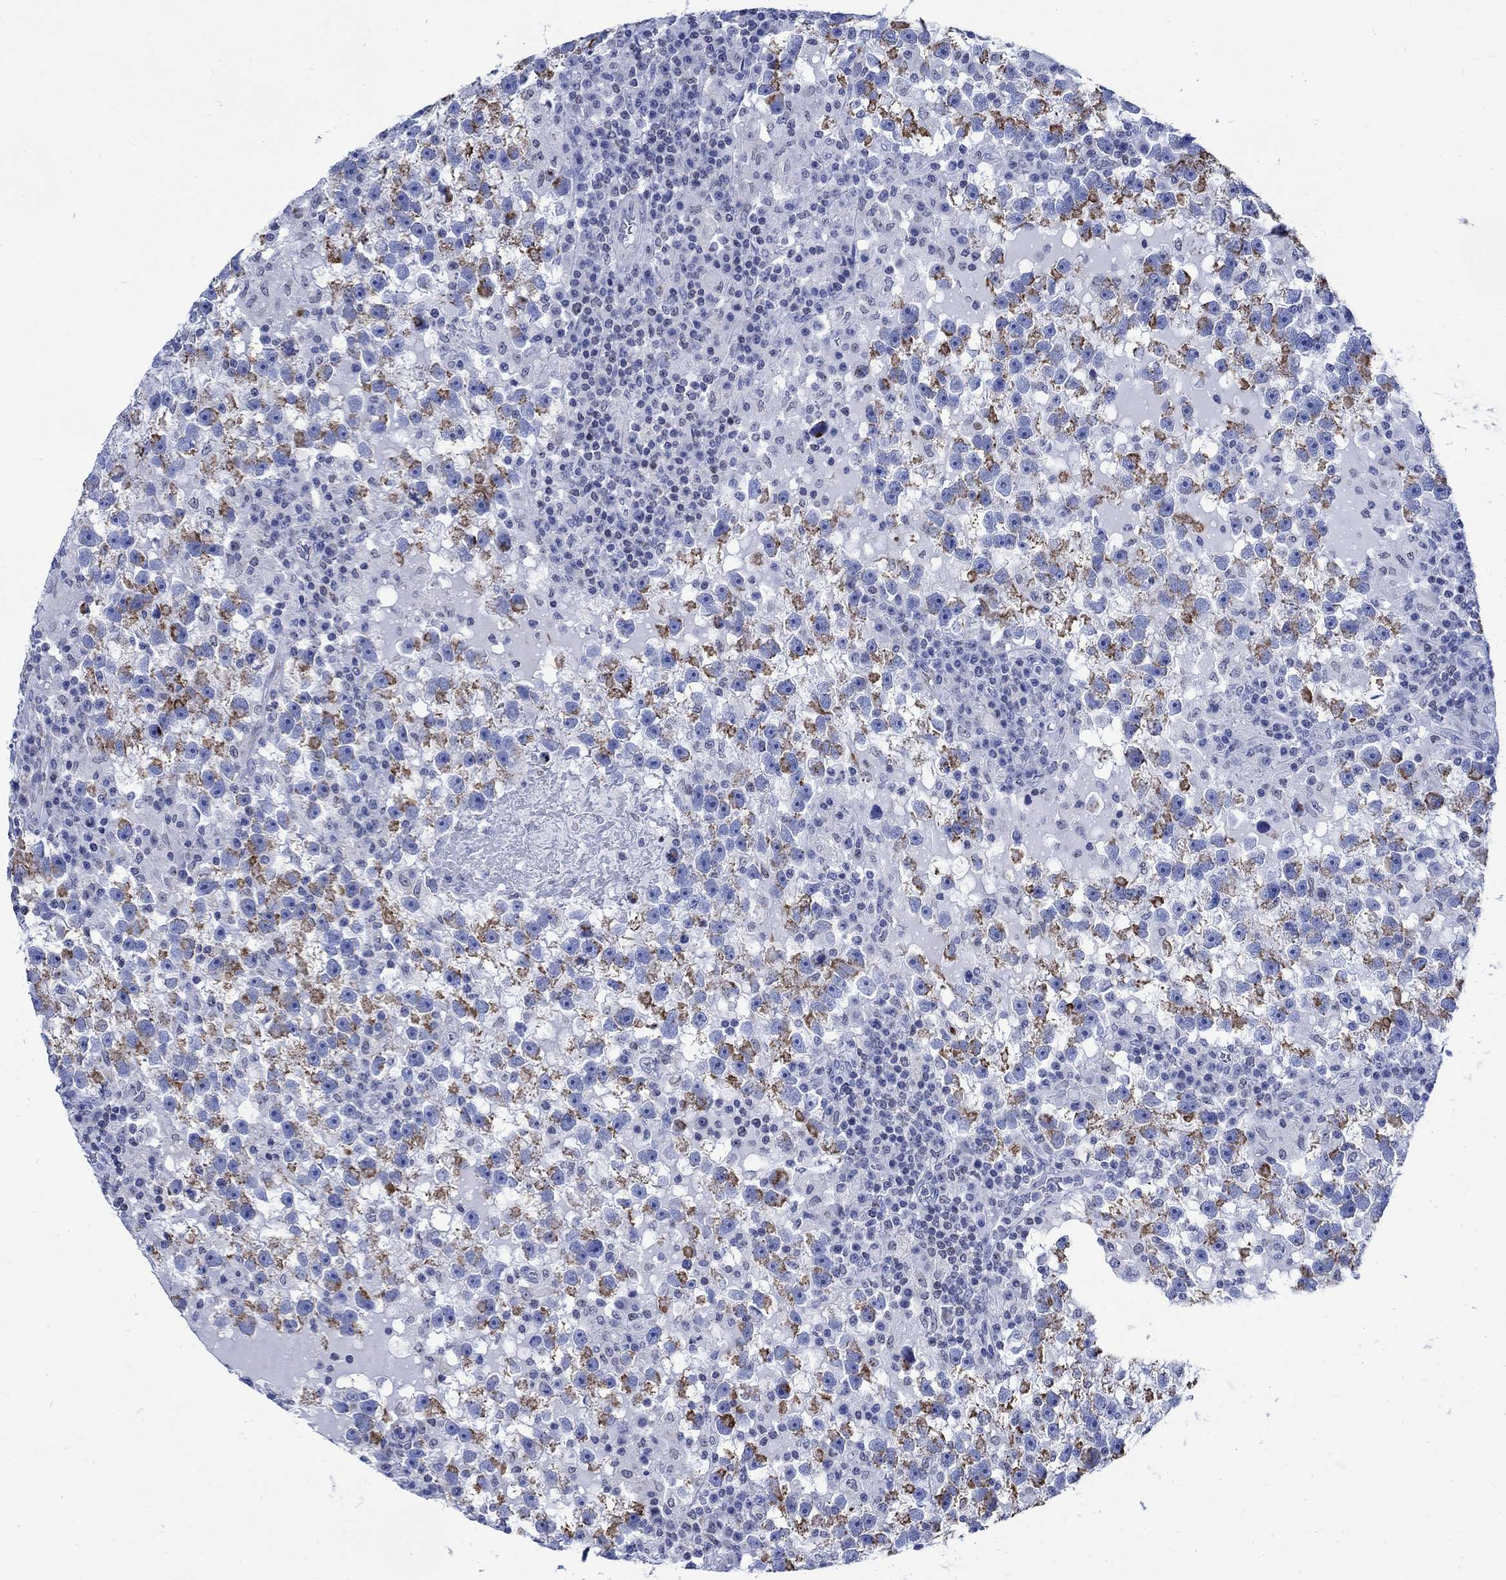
{"staining": {"intensity": "moderate", "quantity": "25%-75%", "location": "cytoplasmic/membranous"}, "tissue": "testis cancer", "cell_type": "Tumor cells", "image_type": "cancer", "snomed": [{"axis": "morphology", "description": "Seminoma, NOS"}, {"axis": "topography", "description": "Testis"}], "caption": "Immunohistochemistry of testis cancer displays medium levels of moderate cytoplasmic/membranous staining in approximately 25%-75% of tumor cells.", "gene": "CPLX2", "patient": {"sex": "male", "age": 47}}